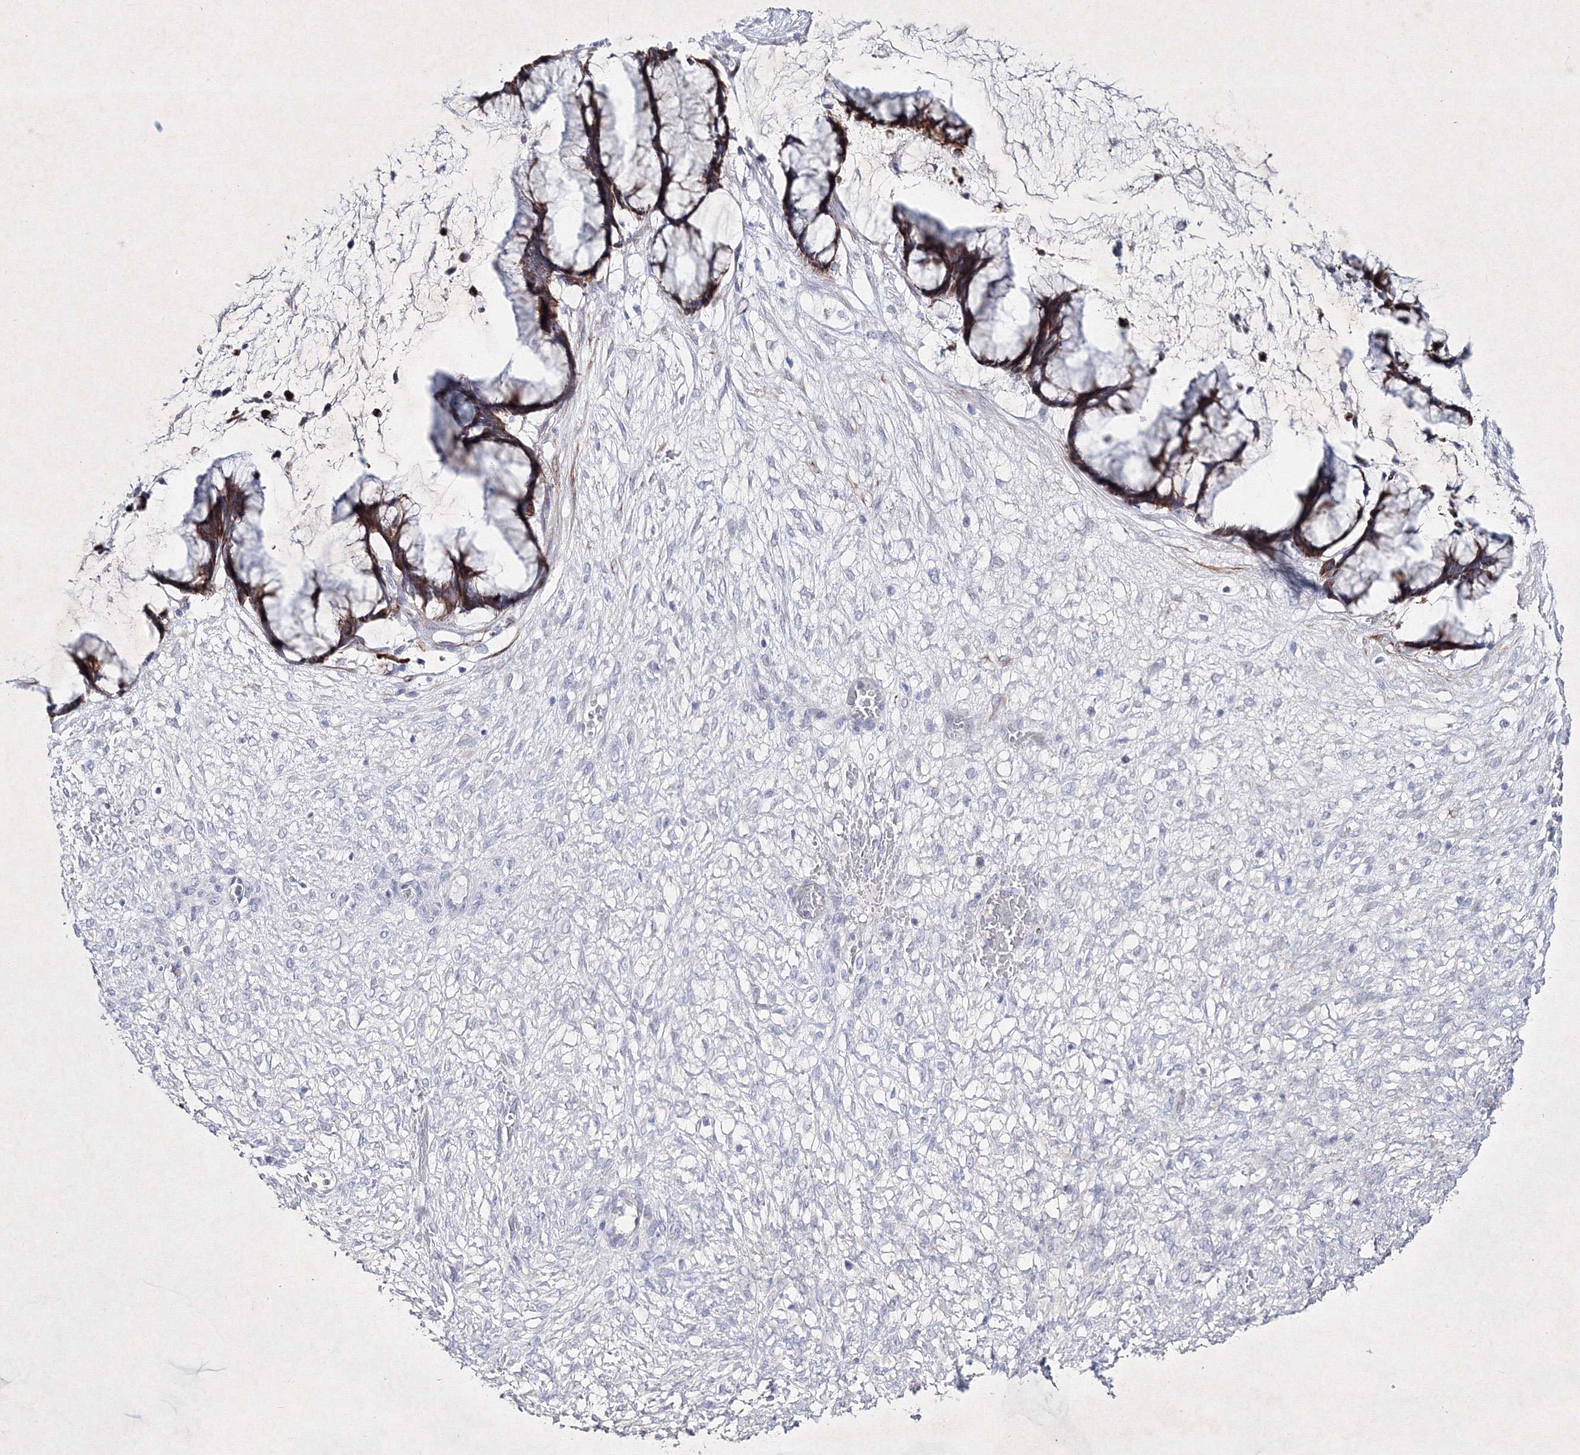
{"staining": {"intensity": "strong", "quantity": ">75%", "location": "cytoplasmic/membranous"}, "tissue": "ovarian cancer", "cell_type": "Tumor cells", "image_type": "cancer", "snomed": [{"axis": "morphology", "description": "Cystadenocarcinoma, mucinous, NOS"}, {"axis": "topography", "description": "Ovary"}], "caption": "This photomicrograph shows IHC staining of ovarian mucinous cystadenocarcinoma, with high strong cytoplasmic/membranous staining in approximately >75% of tumor cells.", "gene": "SMIM29", "patient": {"sex": "female", "age": 42}}